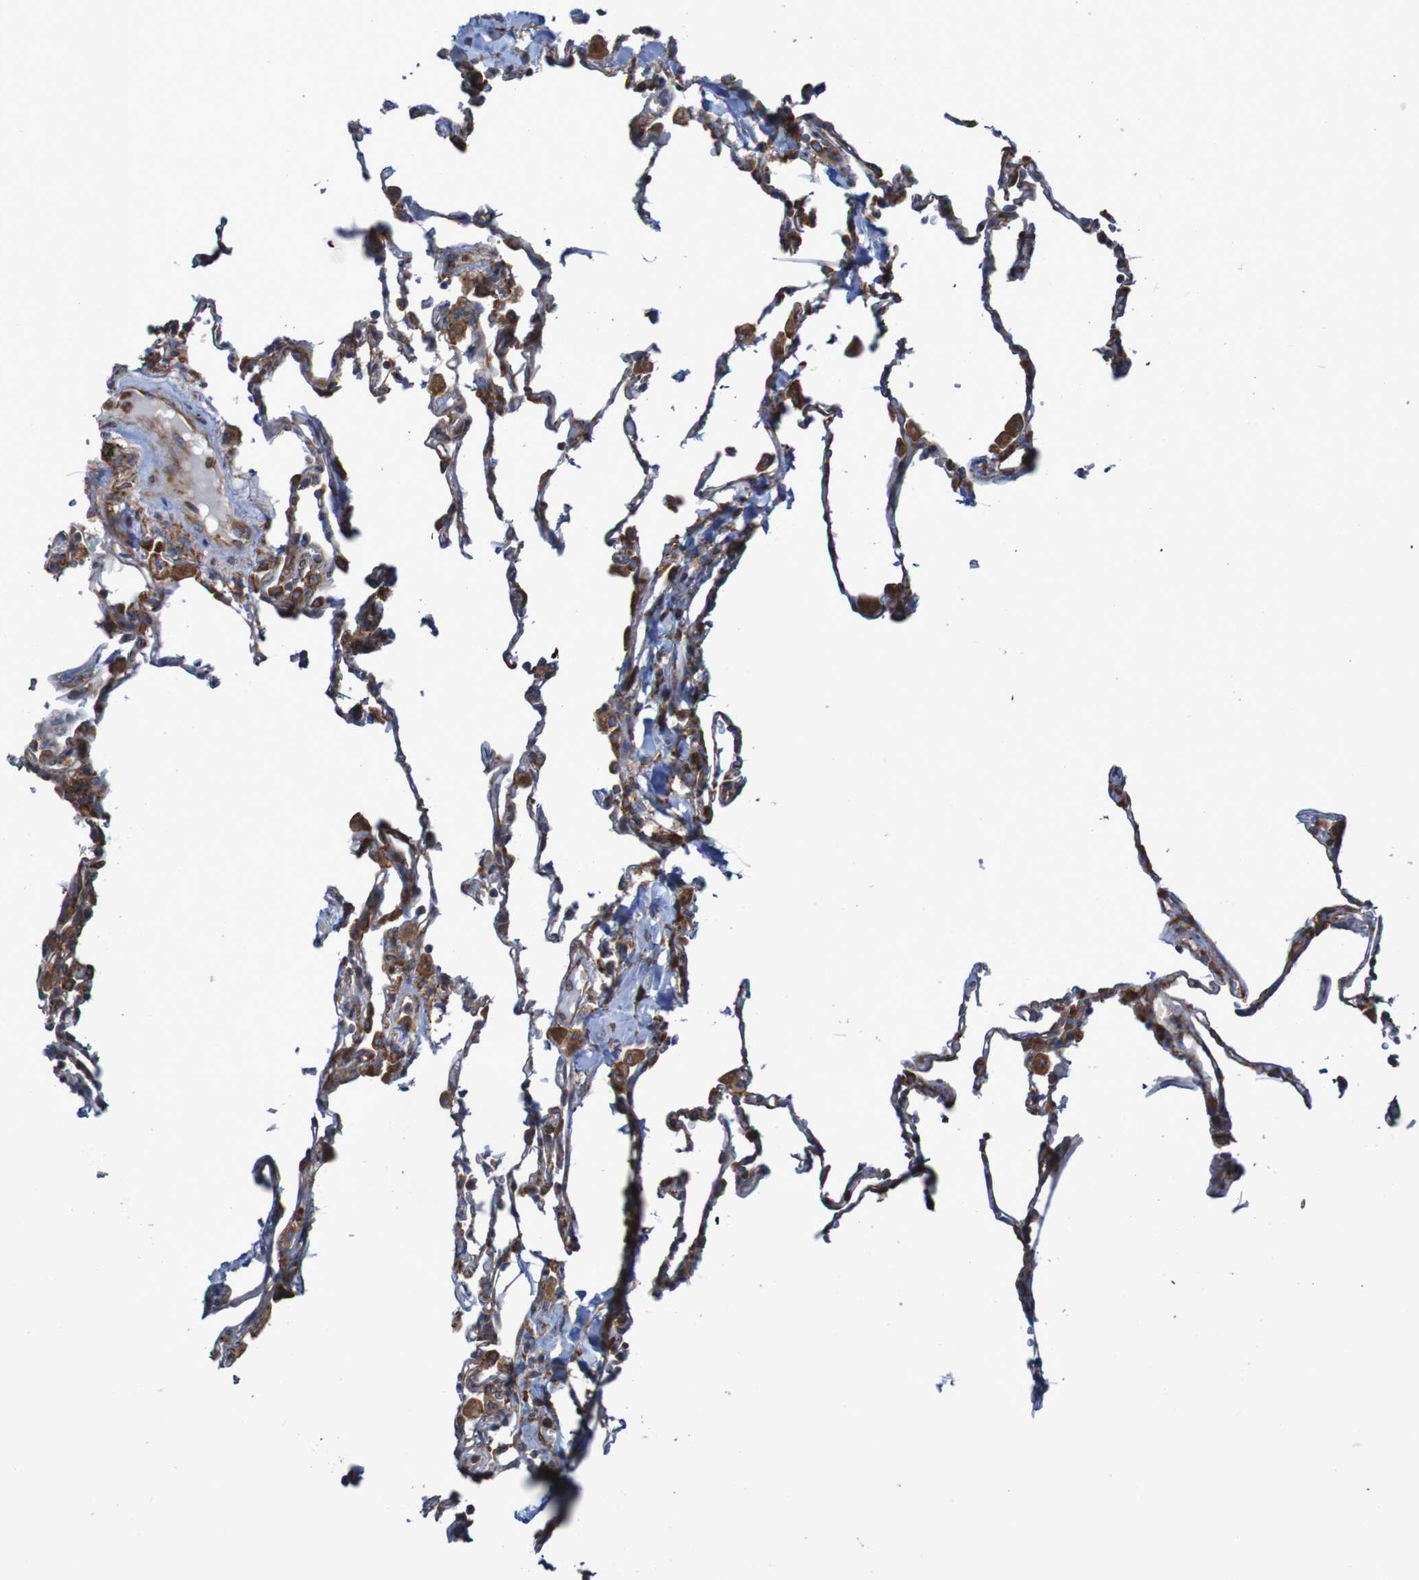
{"staining": {"intensity": "strong", "quantity": ">75%", "location": "cytoplasmic/membranous"}, "tissue": "lung", "cell_type": "Alveolar cells", "image_type": "normal", "snomed": [{"axis": "morphology", "description": "Normal tissue, NOS"}, {"axis": "topography", "description": "Lung"}], "caption": "IHC photomicrograph of normal lung stained for a protein (brown), which demonstrates high levels of strong cytoplasmic/membranous positivity in approximately >75% of alveolar cells.", "gene": "RPL10", "patient": {"sex": "male", "age": 59}}